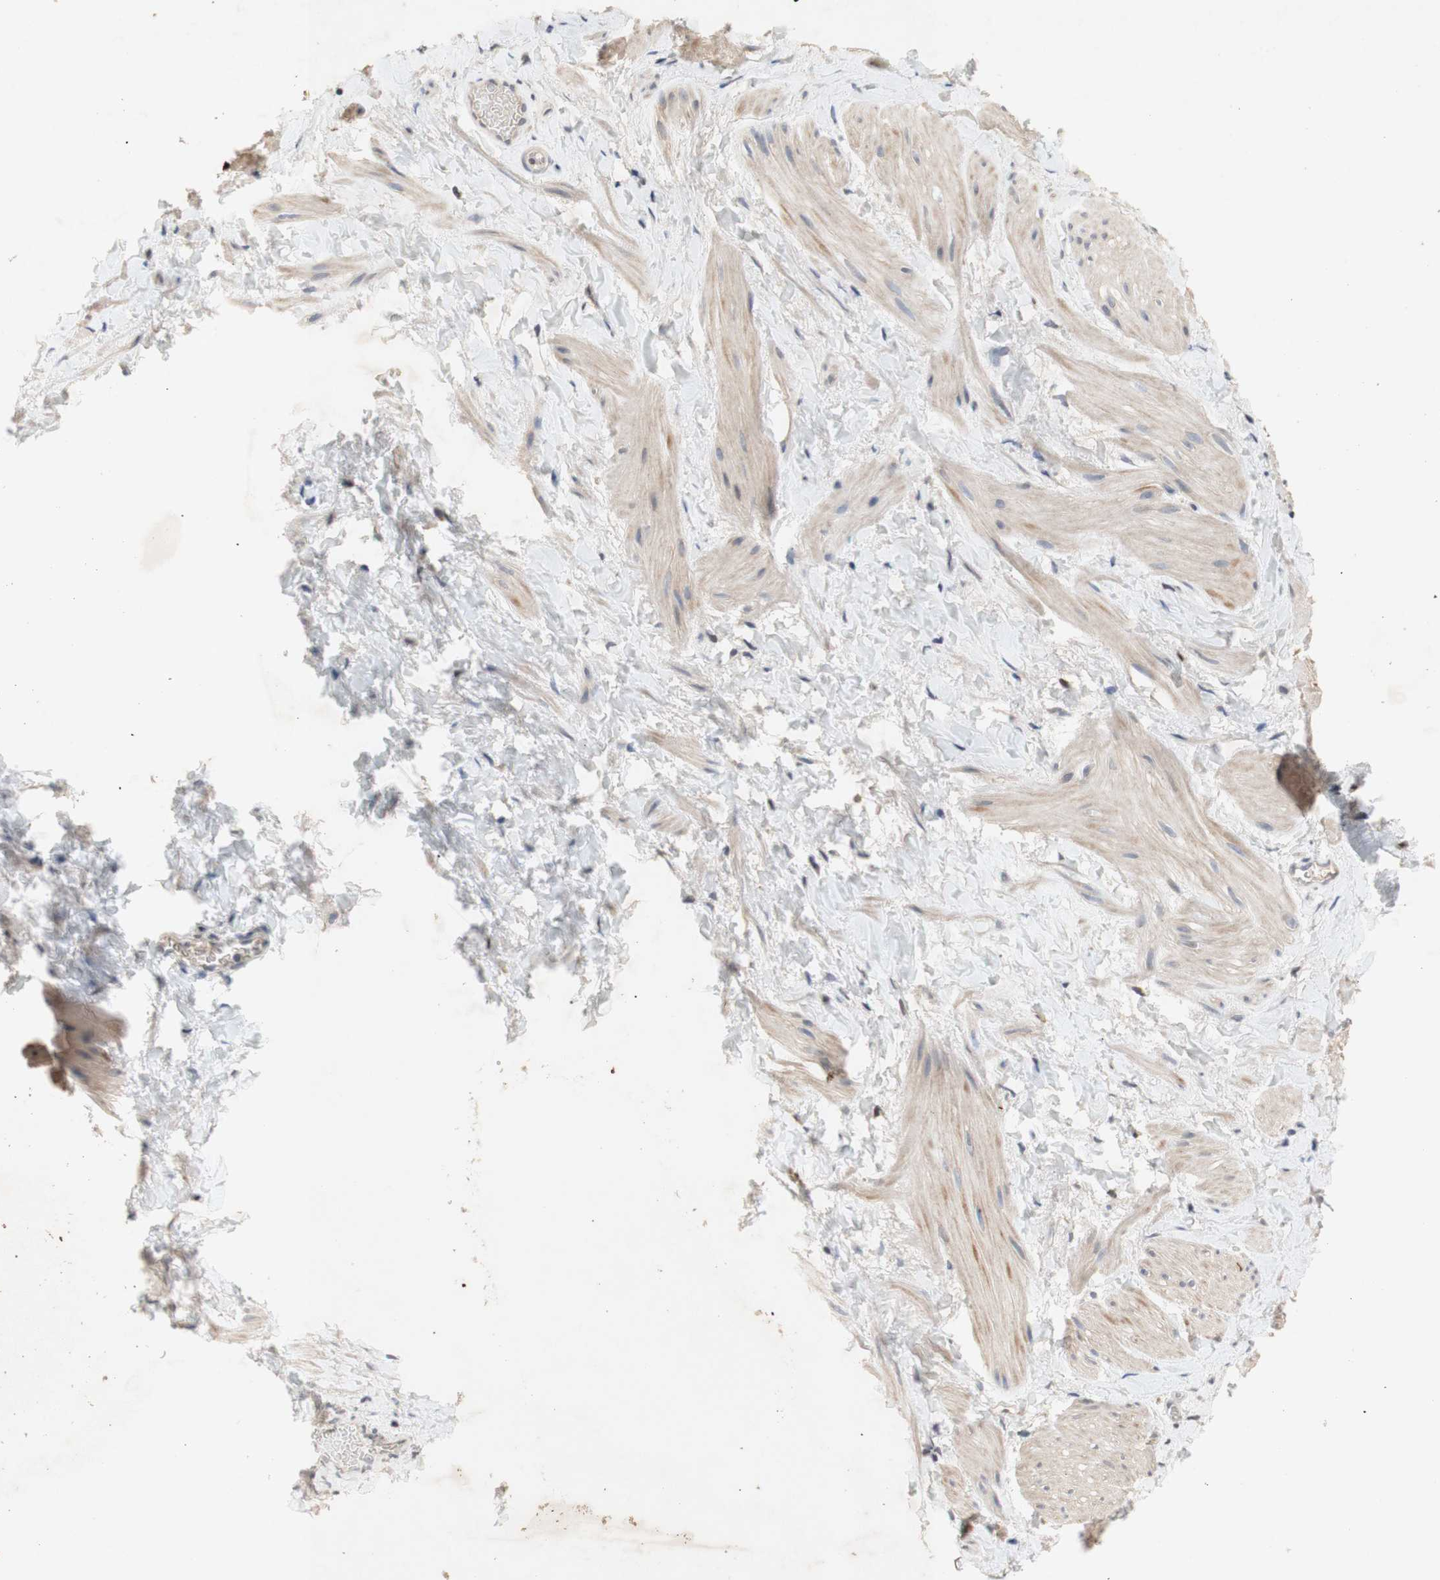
{"staining": {"intensity": "weak", "quantity": "<25%", "location": "cytoplasmic/membranous"}, "tissue": "smooth muscle", "cell_type": "Smooth muscle cells", "image_type": "normal", "snomed": [{"axis": "morphology", "description": "Normal tissue, NOS"}, {"axis": "topography", "description": "Smooth muscle"}], "caption": "Smooth muscle stained for a protein using IHC displays no staining smooth muscle cells.", "gene": "FOSB", "patient": {"sex": "male", "age": 16}}